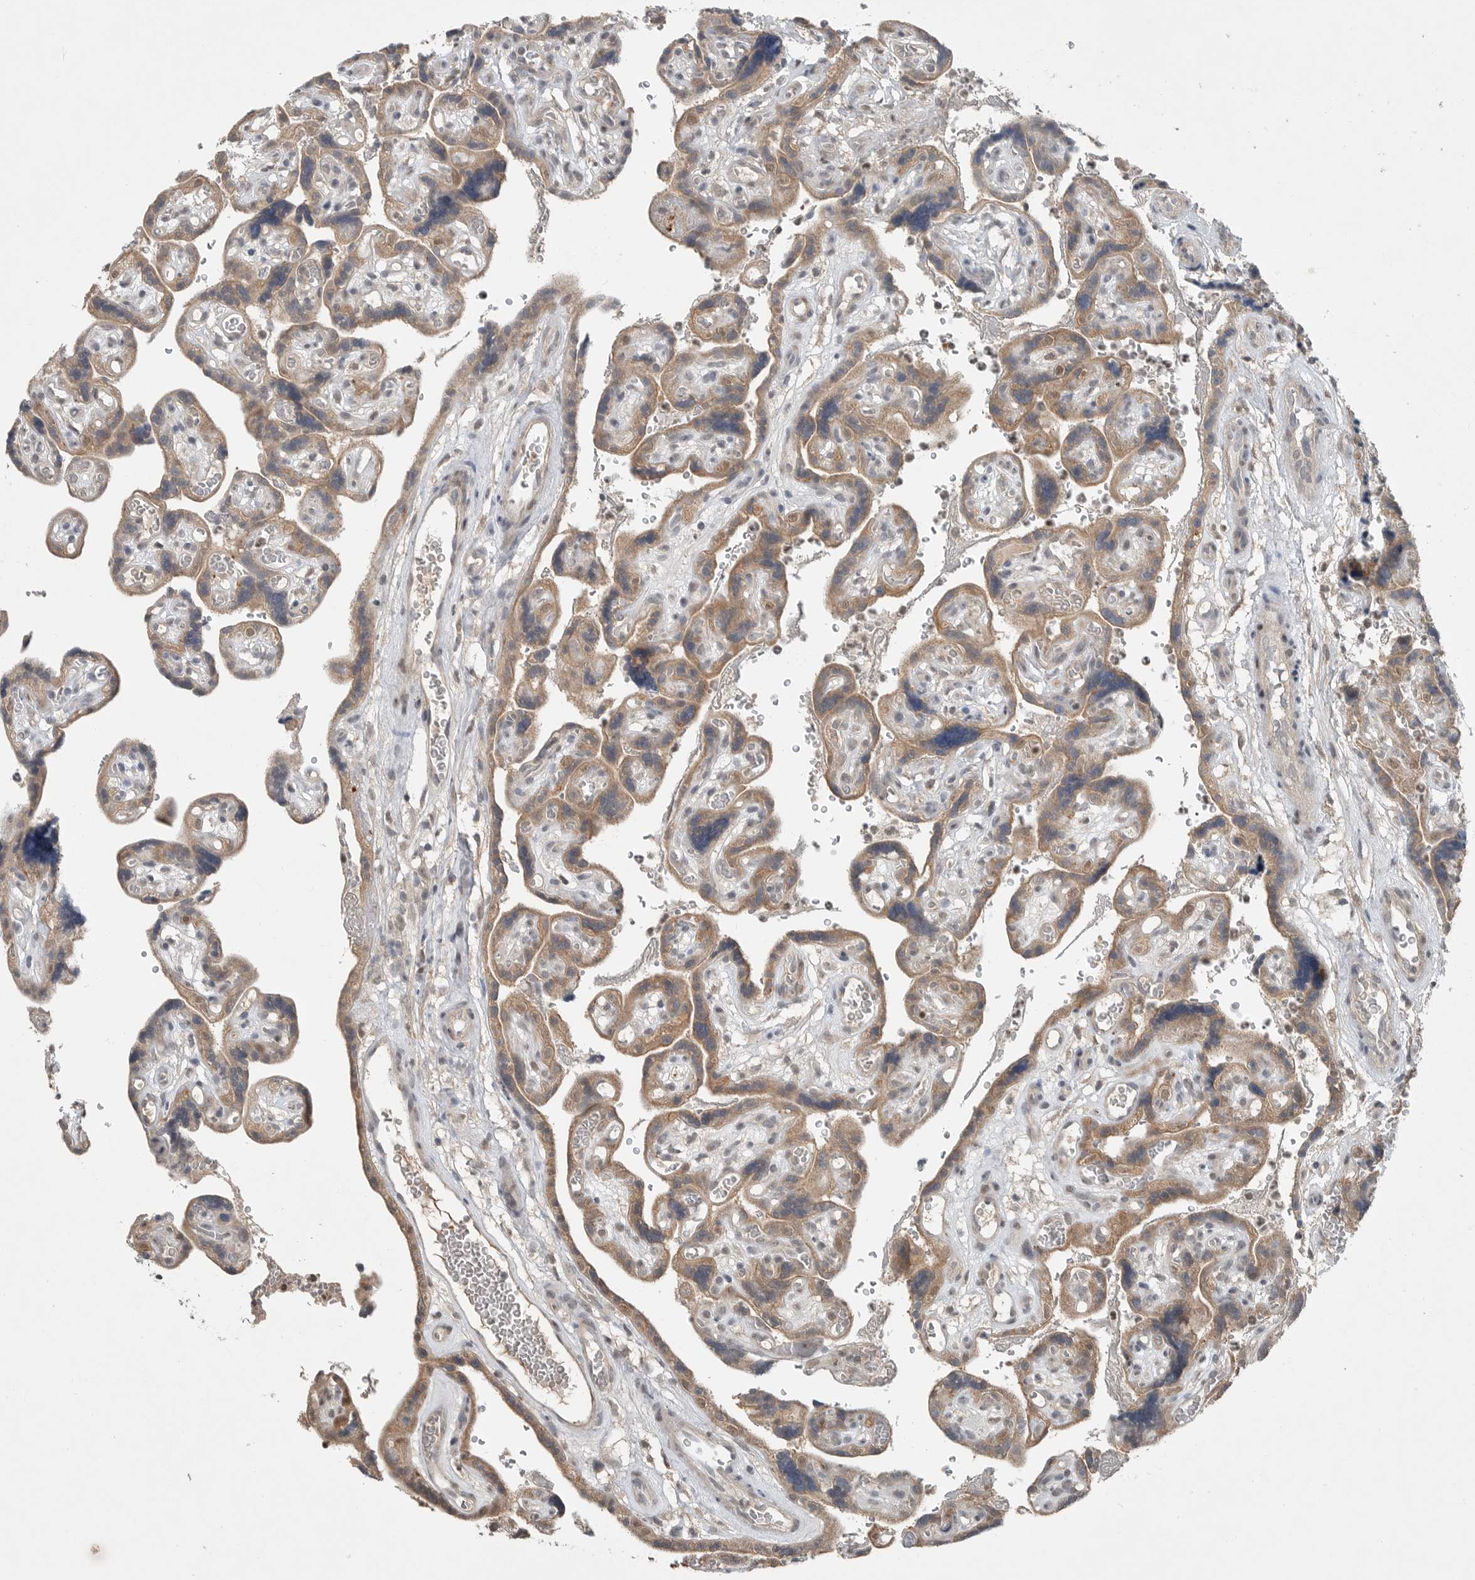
{"staining": {"intensity": "moderate", "quantity": ">75%", "location": "cytoplasmic/membranous,nuclear"}, "tissue": "placenta", "cell_type": "Decidual cells", "image_type": "normal", "snomed": [{"axis": "morphology", "description": "Normal tissue, NOS"}, {"axis": "topography", "description": "Placenta"}], "caption": "This histopathology image shows IHC staining of benign placenta, with medium moderate cytoplasmic/membranous,nuclear expression in about >75% of decidual cells.", "gene": "MFAP3L", "patient": {"sex": "female", "age": 30}}